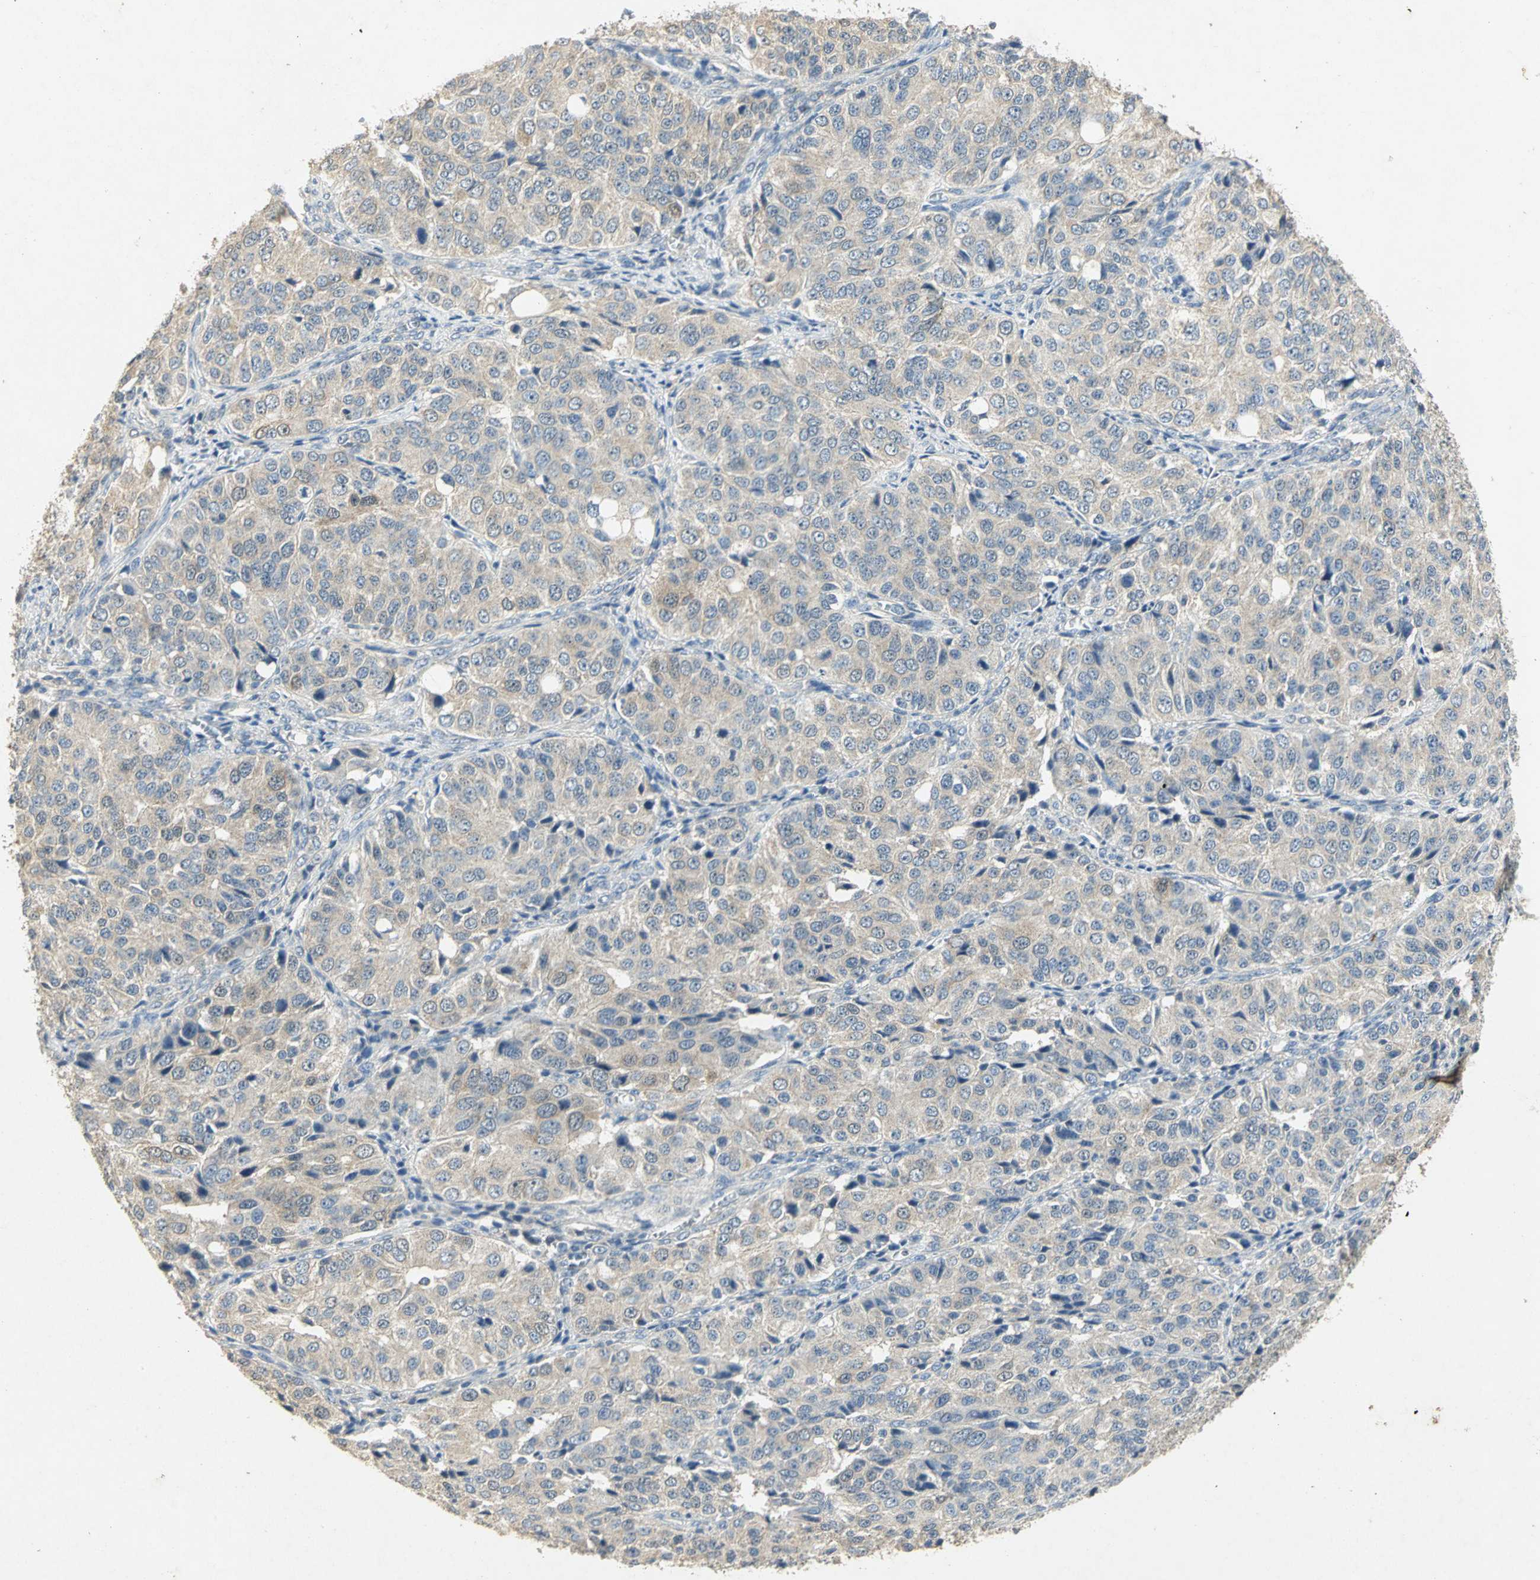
{"staining": {"intensity": "weak", "quantity": ">75%", "location": "cytoplasmic/membranous"}, "tissue": "ovarian cancer", "cell_type": "Tumor cells", "image_type": "cancer", "snomed": [{"axis": "morphology", "description": "Carcinoma, endometroid"}, {"axis": "topography", "description": "Ovary"}], "caption": "A low amount of weak cytoplasmic/membranous positivity is present in approximately >75% of tumor cells in ovarian cancer tissue.", "gene": "ASB9", "patient": {"sex": "female", "age": 51}}